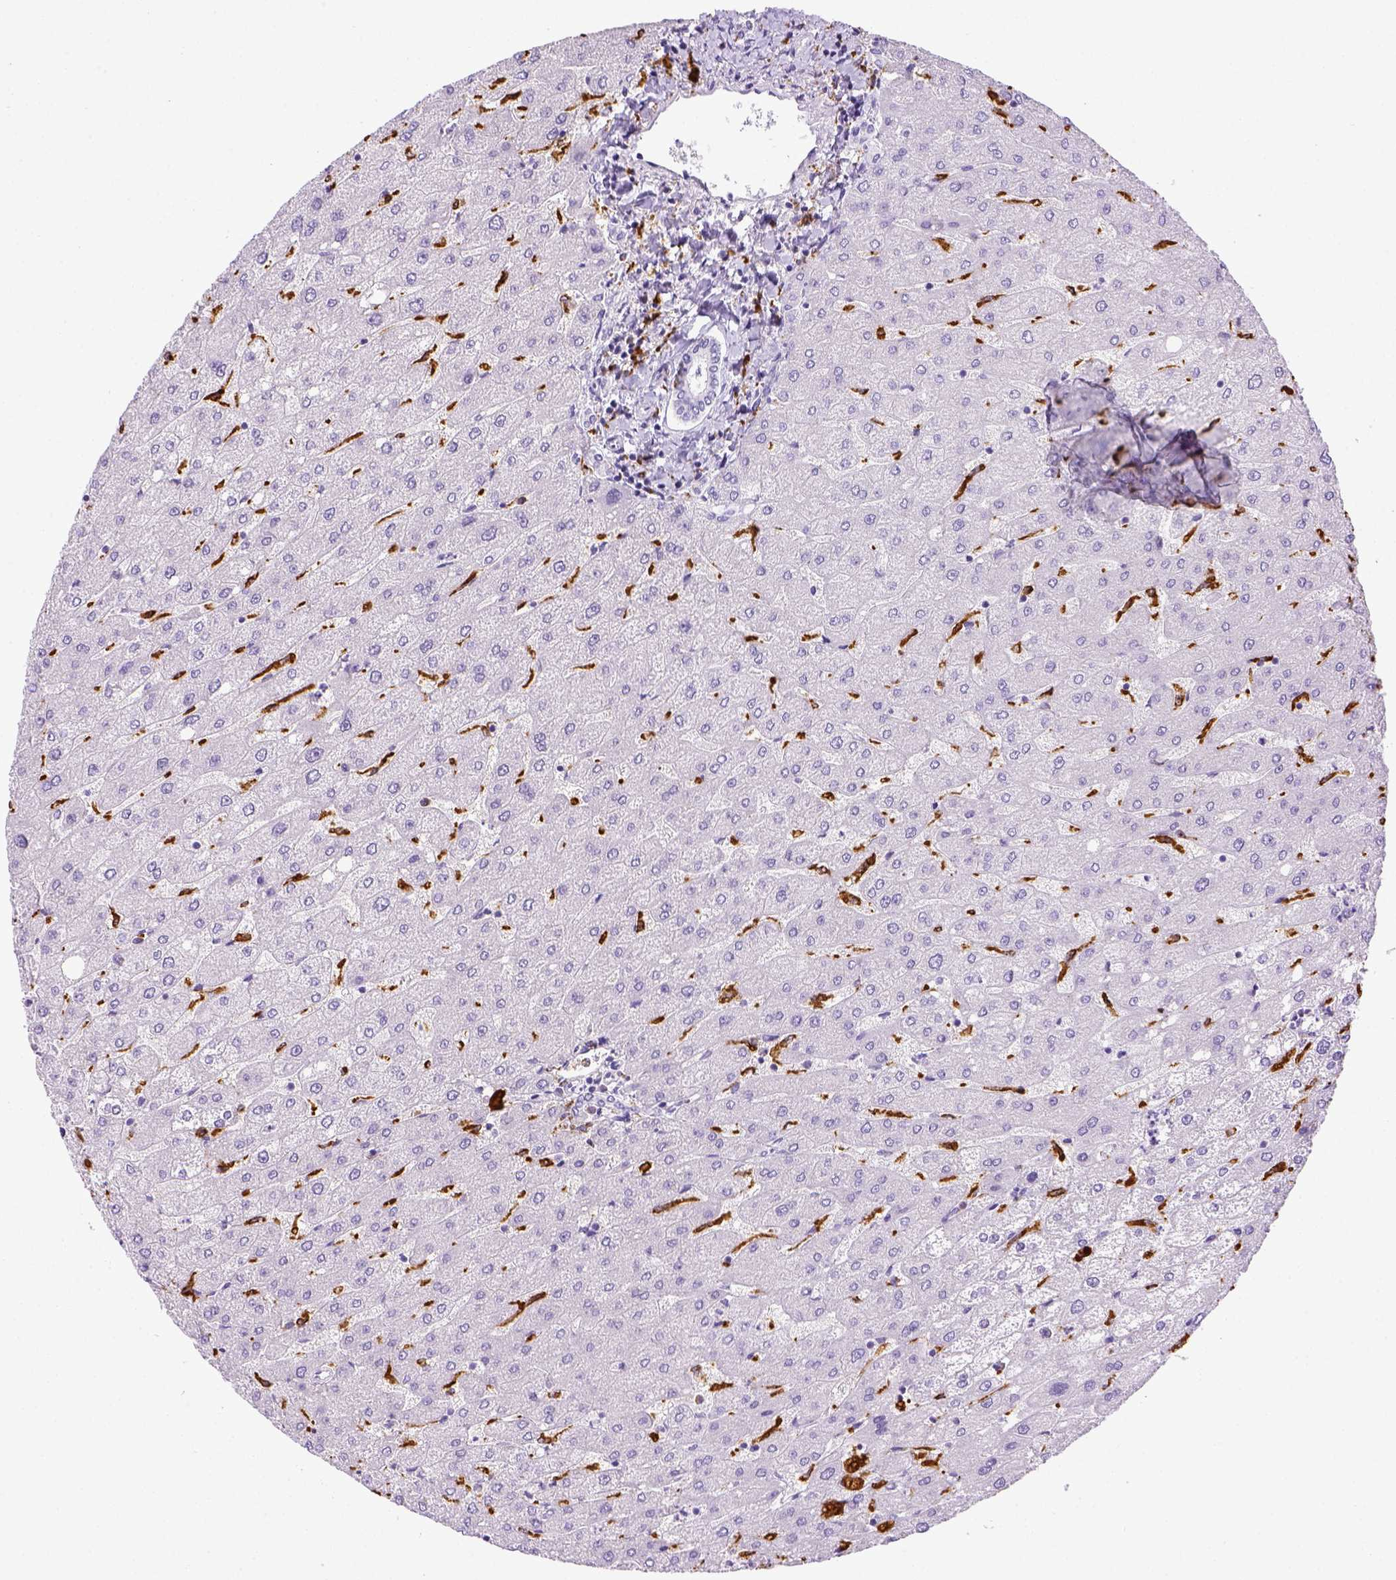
{"staining": {"intensity": "negative", "quantity": "none", "location": "none"}, "tissue": "liver", "cell_type": "Cholangiocytes", "image_type": "normal", "snomed": [{"axis": "morphology", "description": "Normal tissue, NOS"}, {"axis": "topography", "description": "Liver"}], "caption": "Cholangiocytes are negative for brown protein staining in unremarkable liver. Nuclei are stained in blue.", "gene": "CD68", "patient": {"sex": "male", "age": 67}}